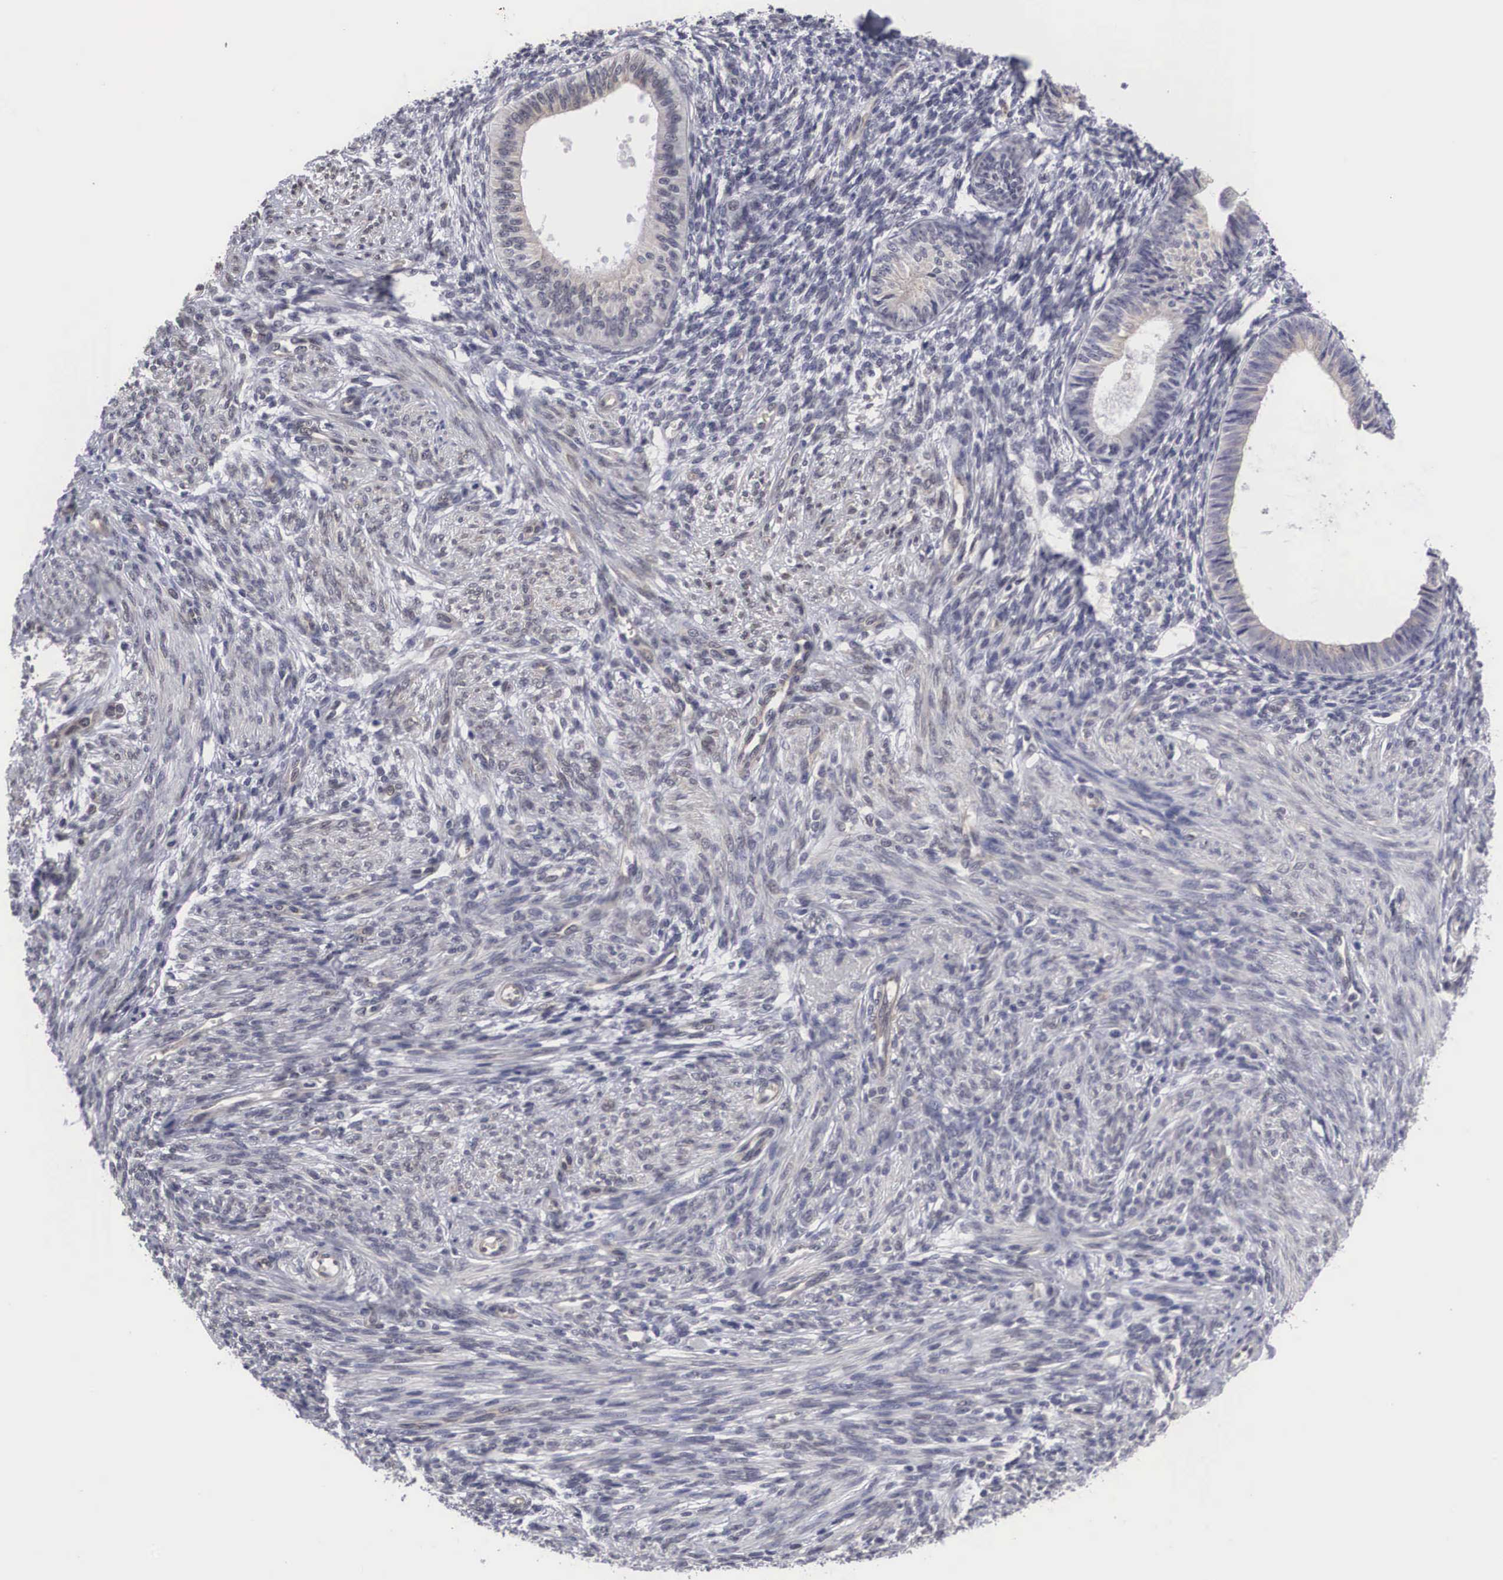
{"staining": {"intensity": "negative", "quantity": "none", "location": "none"}, "tissue": "endometrium", "cell_type": "Cells in endometrial stroma", "image_type": "normal", "snomed": [{"axis": "morphology", "description": "Normal tissue, NOS"}, {"axis": "topography", "description": "Endometrium"}], "caption": "The IHC photomicrograph has no significant positivity in cells in endometrial stroma of endometrium.", "gene": "OTX2", "patient": {"sex": "female", "age": 82}}